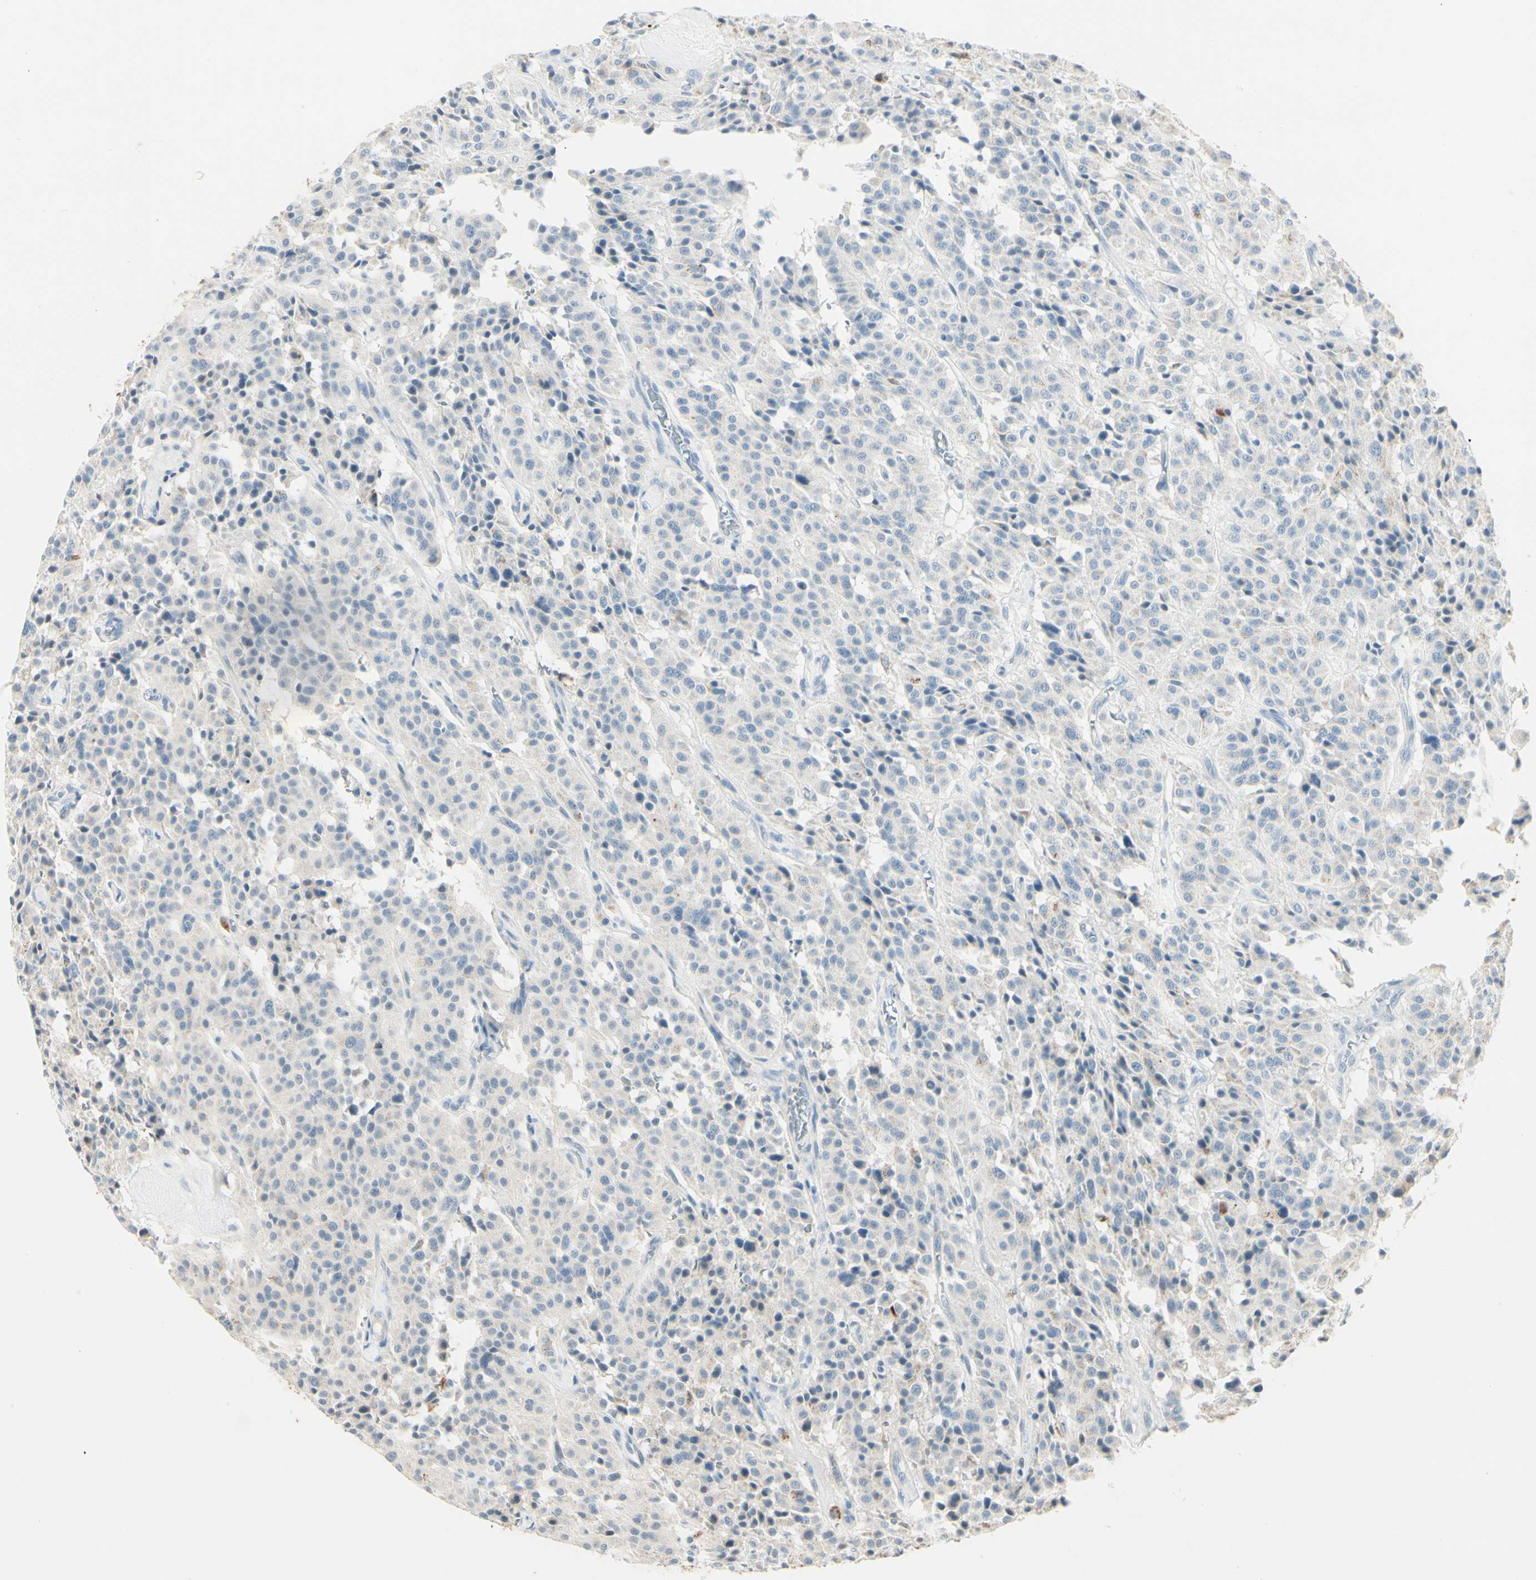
{"staining": {"intensity": "negative", "quantity": "none", "location": "none"}, "tissue": "carcinoid", "cell_type": "Tumor cells", "image_type": "cancer", "snomed": [{"axis": "morphology", "description": "Carcinoid, malignant, NOS"}, {"axis": "topography", "description": "Lung"}], "caption": "Tumor cells show no significant positivity in carcinoid (malignant). (DAB IHC visualized using brightfield microscopy, high magnification).", "gene": "SKIL", "patient": {"sex": "male", "age": 30}}